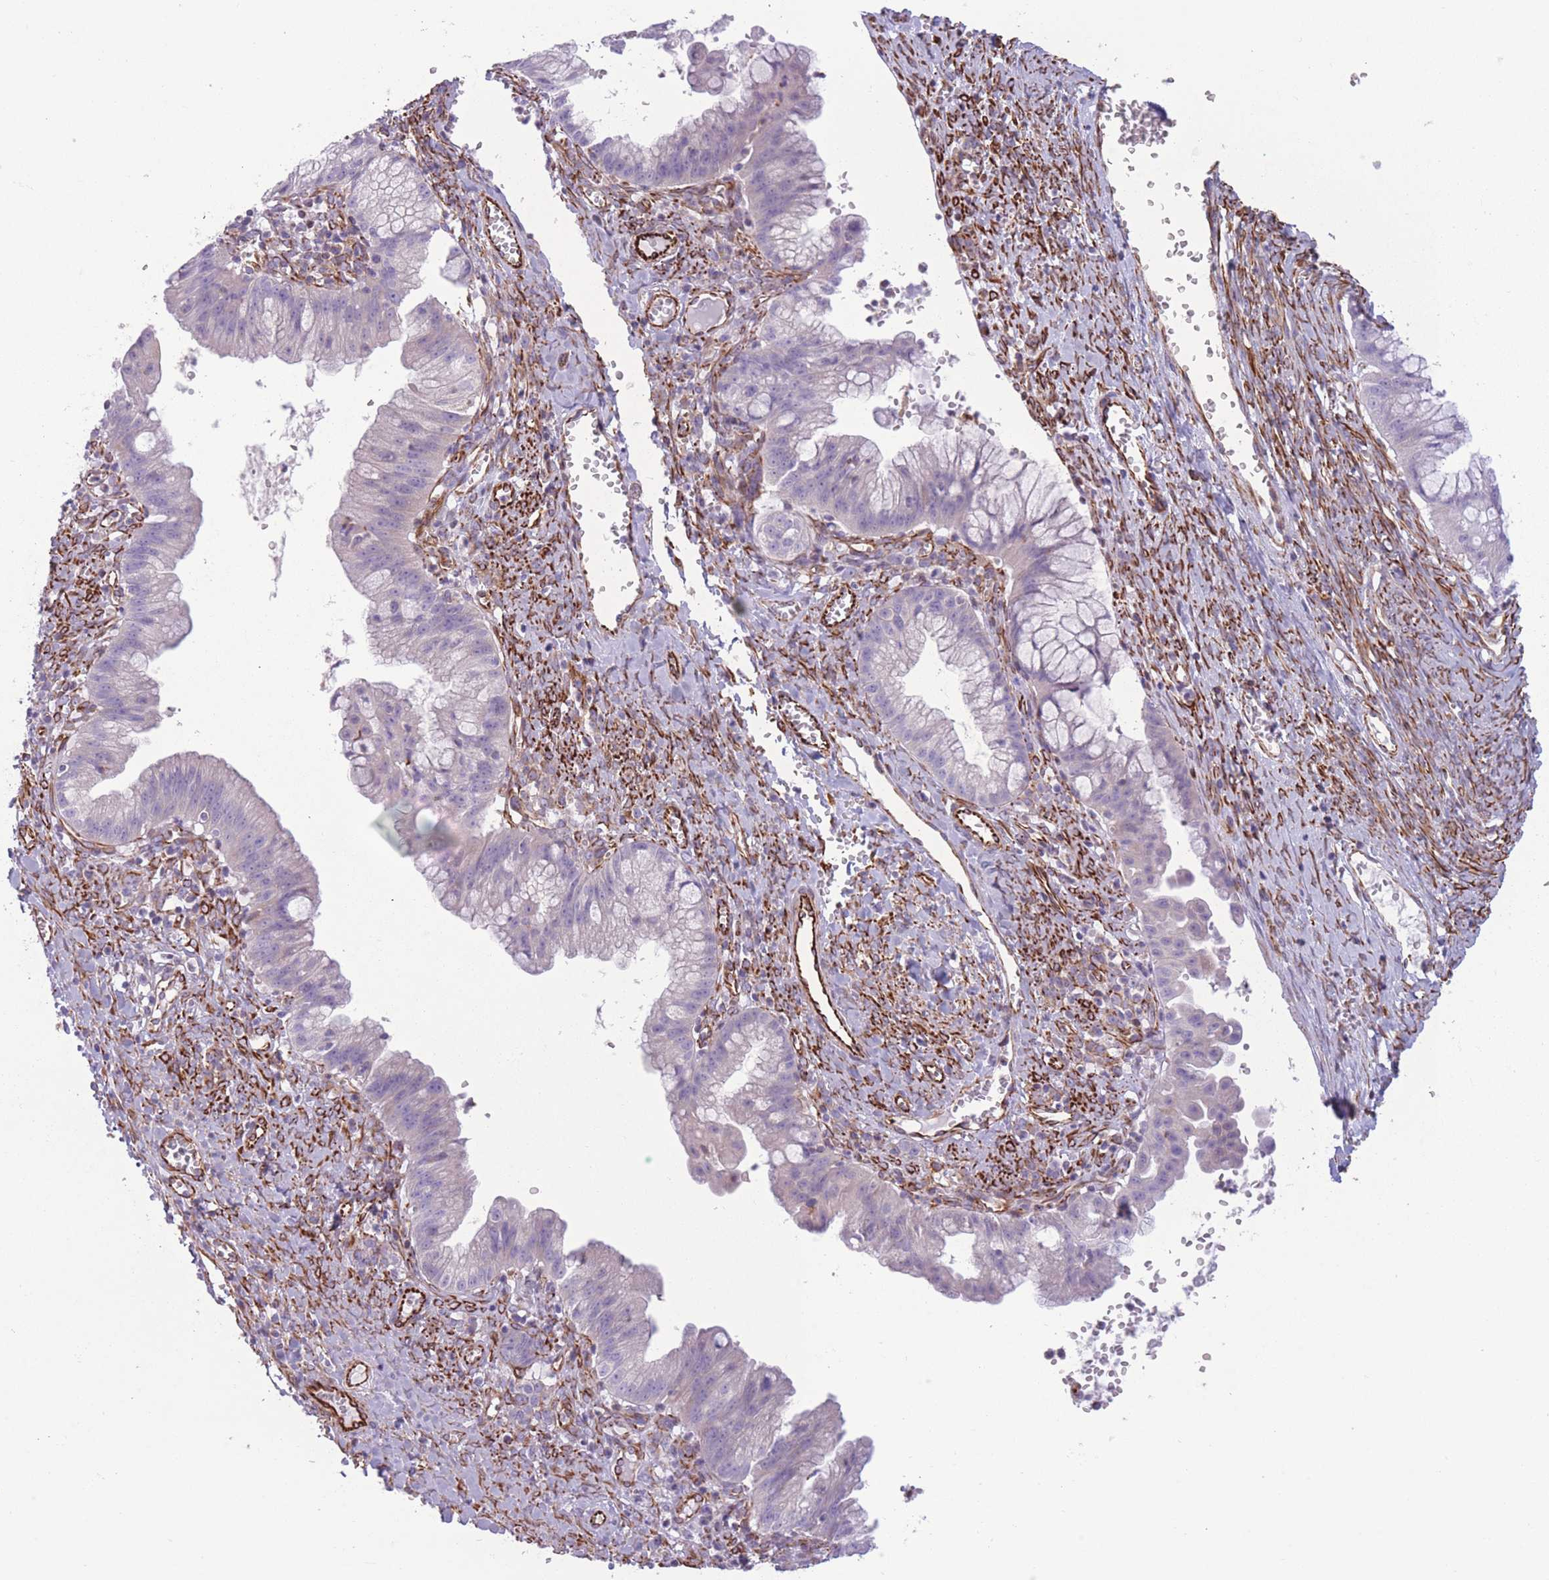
{"staining": {"intensity": "negative", "quantity": "none", "location": "none"}, "tissue": "ovarian cancer", "cell_type": "Tumor cells", "image_type": "cancer", "snomed": [{"axis": "morphology", "description": "Cystadenocarcinoma, mucinous, NOS"}, {"axis": "topography", "description": "Ovary"}], "caption": "The histopathology image reveals no staining of tumor cells in ovarian cancer.", "gene": "PTCD1", "patient": {"sex": "female", "age": 70}}